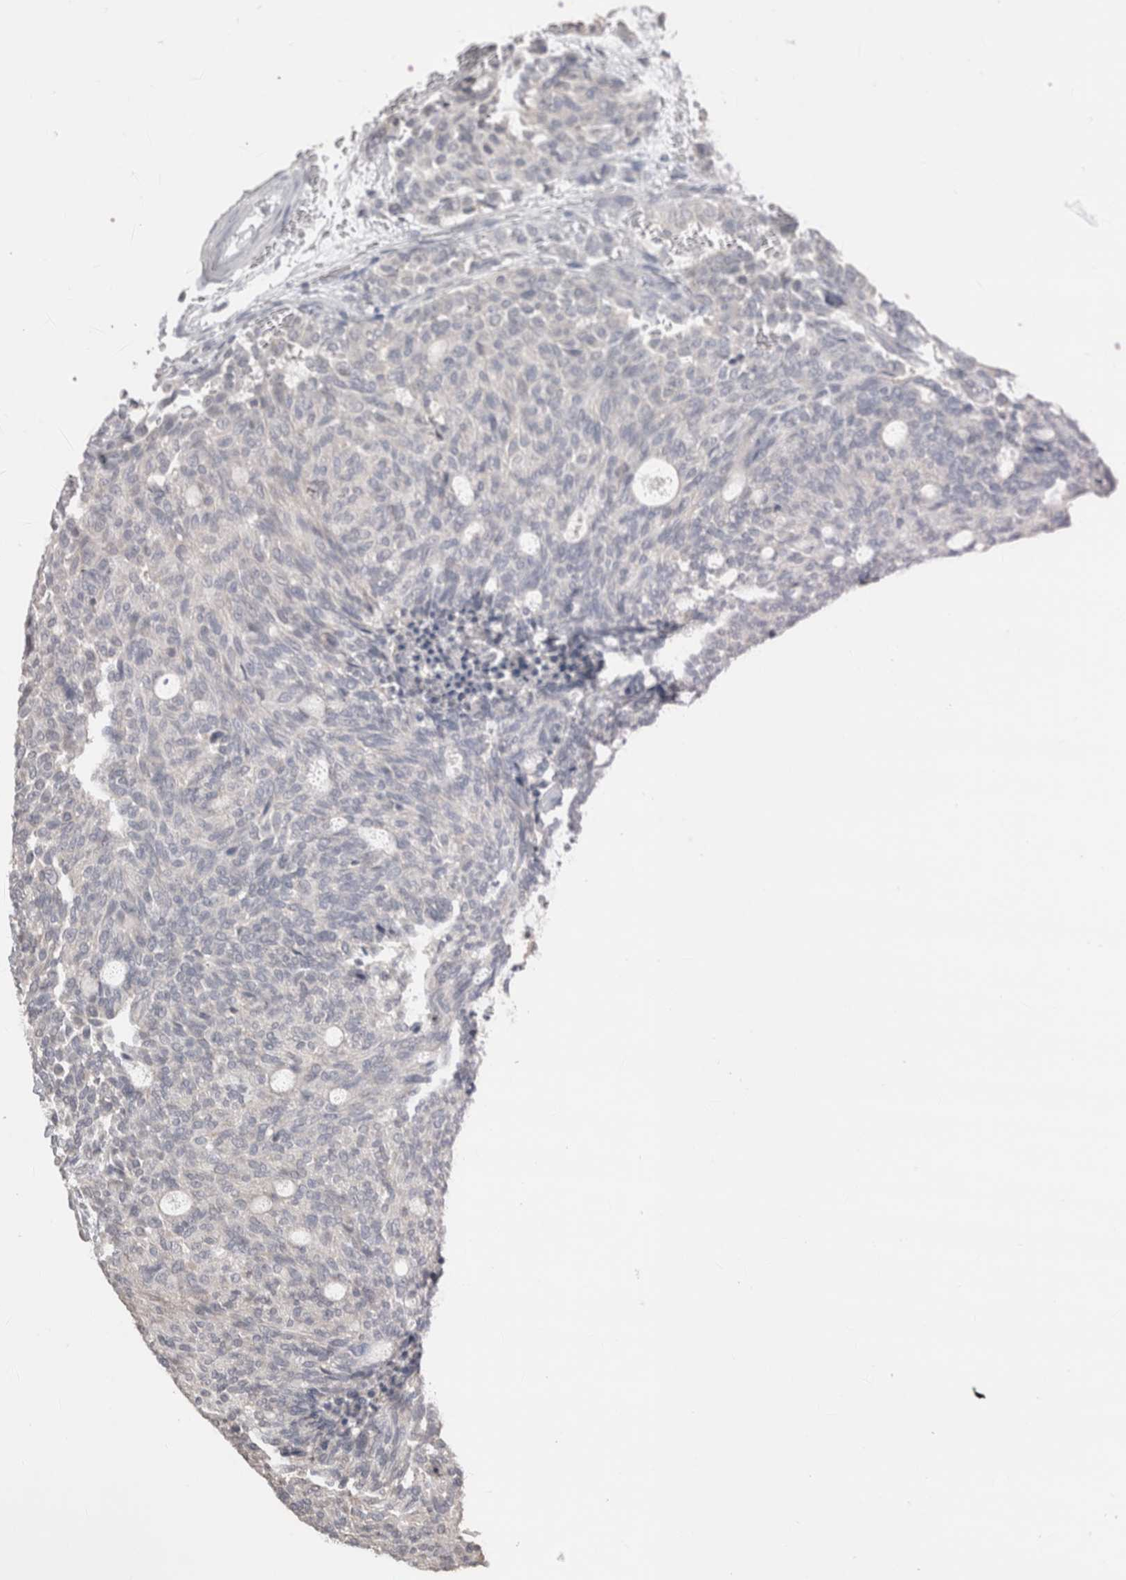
{"staining": {"intensity": "negative", "quantity": "none", "location": "none"}, "tissue": "carcinoid", "cell_type": "Tumor cells", "image_type": "cancer", "snomed": [{"axis": "morphology", "description": "Carcinoid, malignant, NOS"}, {"axis": "topography", "description": "Pancreas"}], "caption": "The immunohistochemistry (IHC) photomicrograph has no significant expression in tumor cells of malignant carcinoid tissue.", "gene": "NAALADL2", "patient": {"sex": "female", "age": 54}}